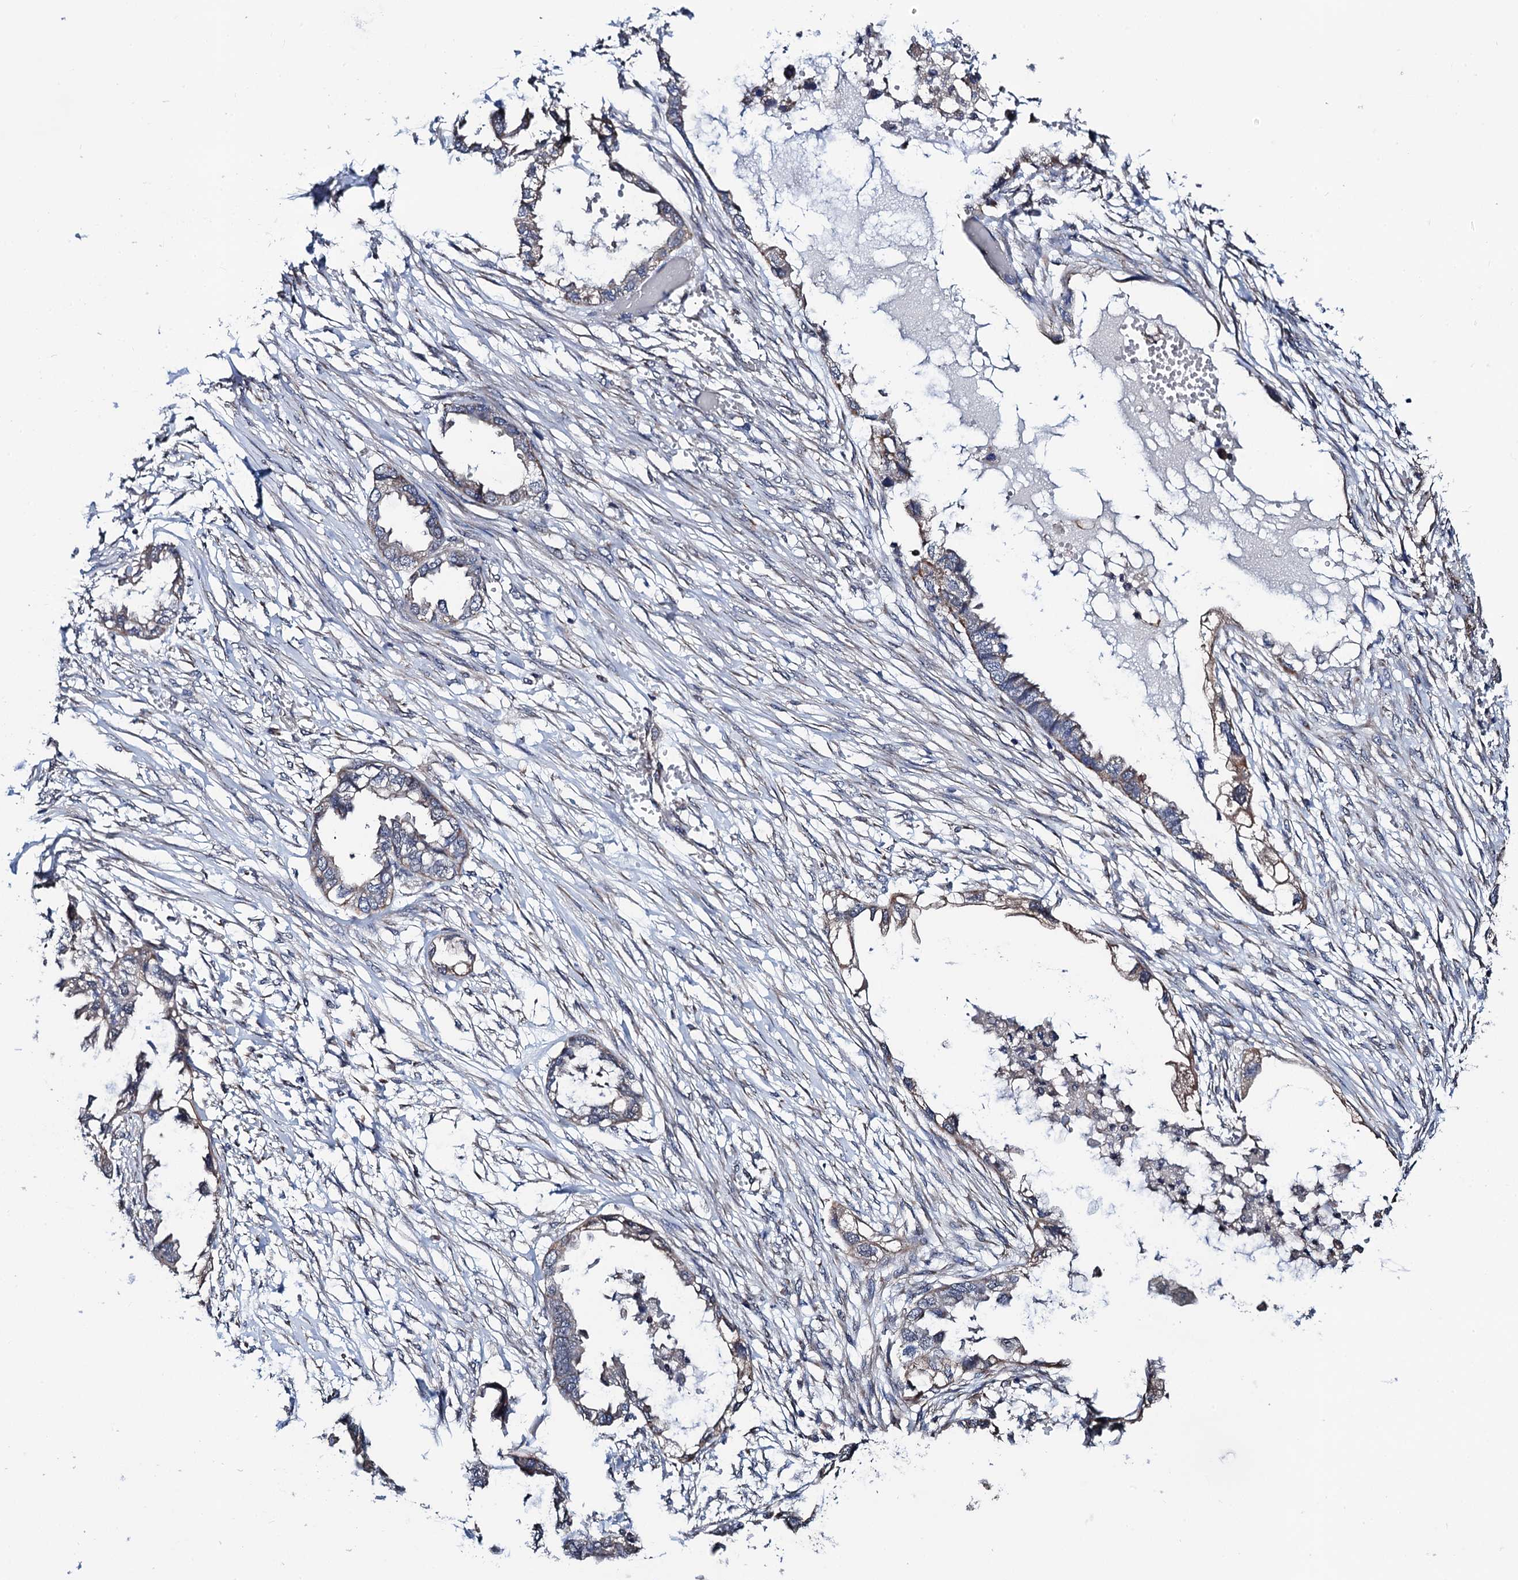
{"staining": {"intensity": "weak", "quantity": "25%-75%", "location": "cytoplasmic/membranous"}, "tissue": "endometrial cancer", "cell_type": "Tumor cells", "image_type": "cancer", "snomed": [{"axis": "morphology", "description": "Adenocarcinoma, NOS"}, {"axis": "morphology", "description": "Adenocarcinoma, metastatic, NOS"}, {"axis": "topography", "description": "Adipose tissue"}, {"axis": "topography", "description": "Endometrium"}], "caption": "Metastatic adenocarcinoma (endometrial) stained with DAB (3,3'-diaminobenzidine) IHC displays low levels of weak cytoplasmic/membranous staining in about 25%-75% of tumor cells. The protein of interest is stained brown, and the nuclei are stained in blue (DAB IHC with brightfield microscopy, high magnification).", "gene": "PTCD3", "patient": {"sex": "female", "age": 67}}